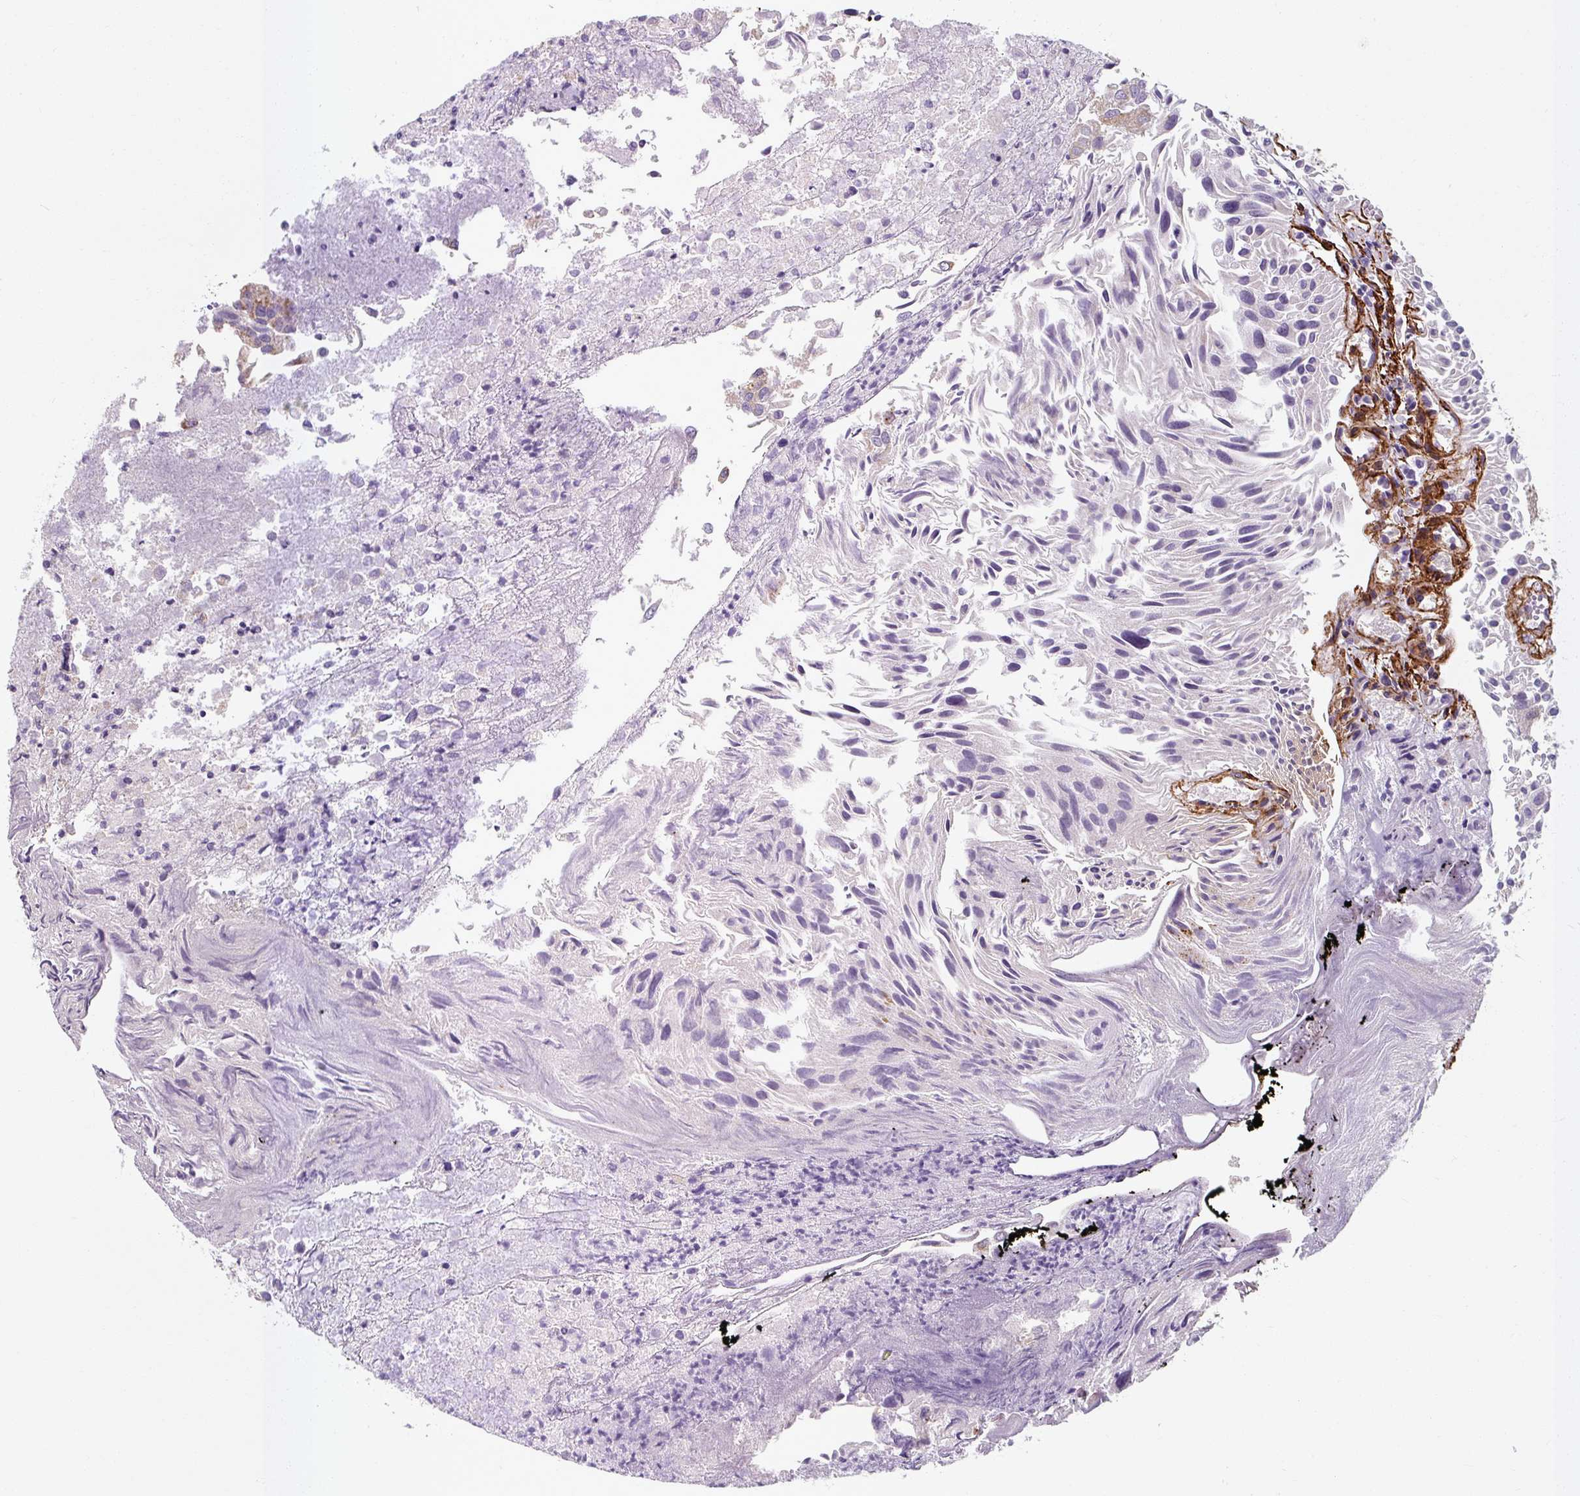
{"staining": {"intensity": "negative", "quantity": "none", "location": "none"}, "tissue": "urothelial cancer", "cell_type": "Tumor cells", "image_type": "cancer", "snomed": [{"axis": "morphology", "description": "Urothelial carcinoma, Low grade"}, {"axis": "topography", "description": "Urinary bladder"}], "caption": "Immunohistochemical staining of human urothelial cancer demonstrates no significant expression in tumor cells. (Immunohistochemistry (ihc), brightfield microscopy, high magnification).", "gene": "MRPS5", "patient": {"sex": "female", "age": 89}}